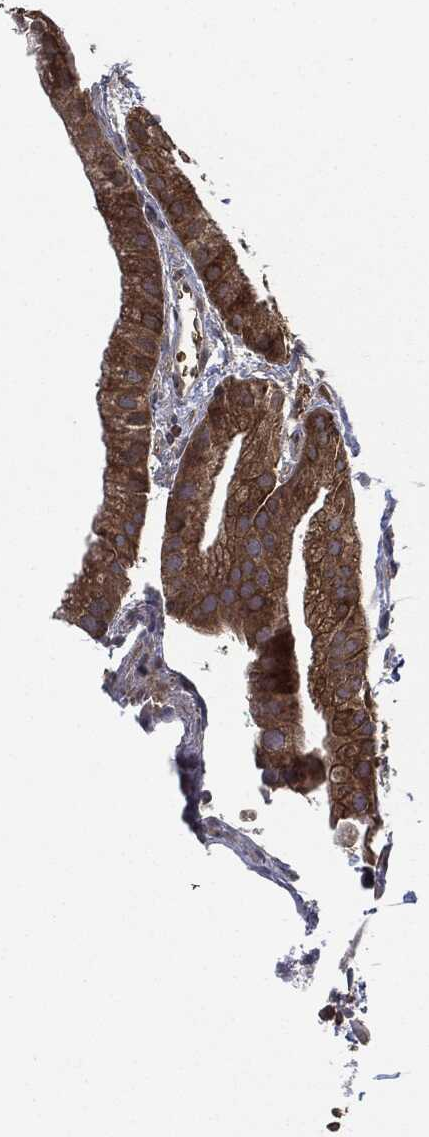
{"staining": {"intensity": "strong", "quantity": ">75%", "location": "cytoplasmic/membranous"}, "tissue": "gallbladder", "cell_type": "Glandular cells", "image_type": "normal", "snomed": [{"axis": "morphology", "description": "Normal tissue, NOS"}, {"axis": "topography", "description": "Gallbladder"}], "caption": "Immunohistochemistry of unremarkable human gallbladder shows high levels of strong cytoplasmic/membranous positivity in about >75% of glandular cells.", "gene": "EIF2AK2", "patient": {"sex": "male", "age": 67}}